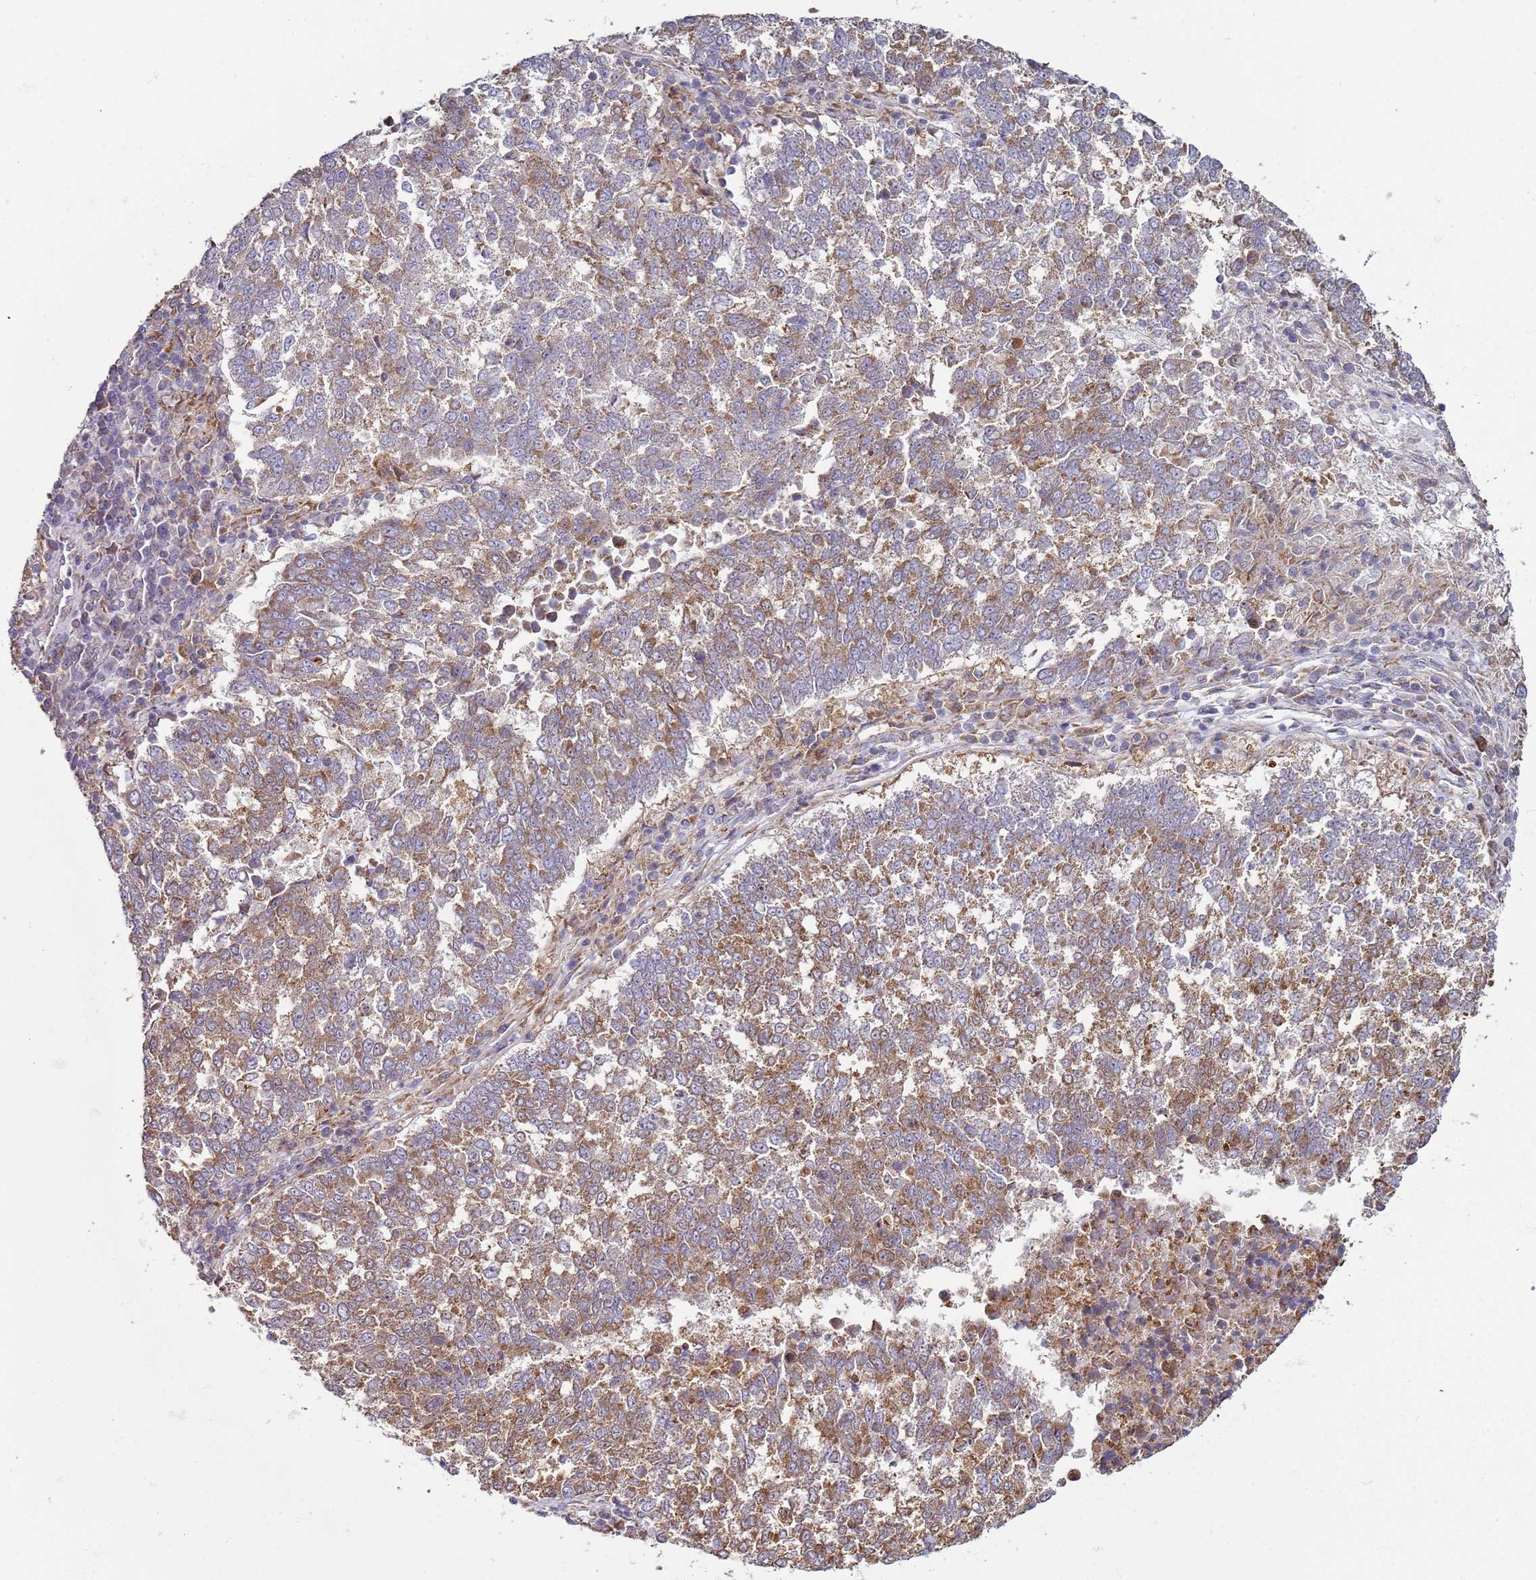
{"staining": {"intensity": "moderate", "quantity": ">75%", "location": "cytoplasmic/membranous"}, "tissue": "lung cancer", "cell_type": "Tumor cells", "image_type": "cancer", "snomed": [{"axis": "morphology", "description": "Squamous cell carcinoma, NOS"}, {"axis": "topography", "description": "Lung"}], "caption": "Immunohistochemical staining of lung cancer (squamous cell carcinoma) demonstrates medium levels of moderate cytoplasmic/membranous expression in about >75% of tumor cells.", "gene": "DIP2B", "patient": {"sex": "male", "age": 73}}